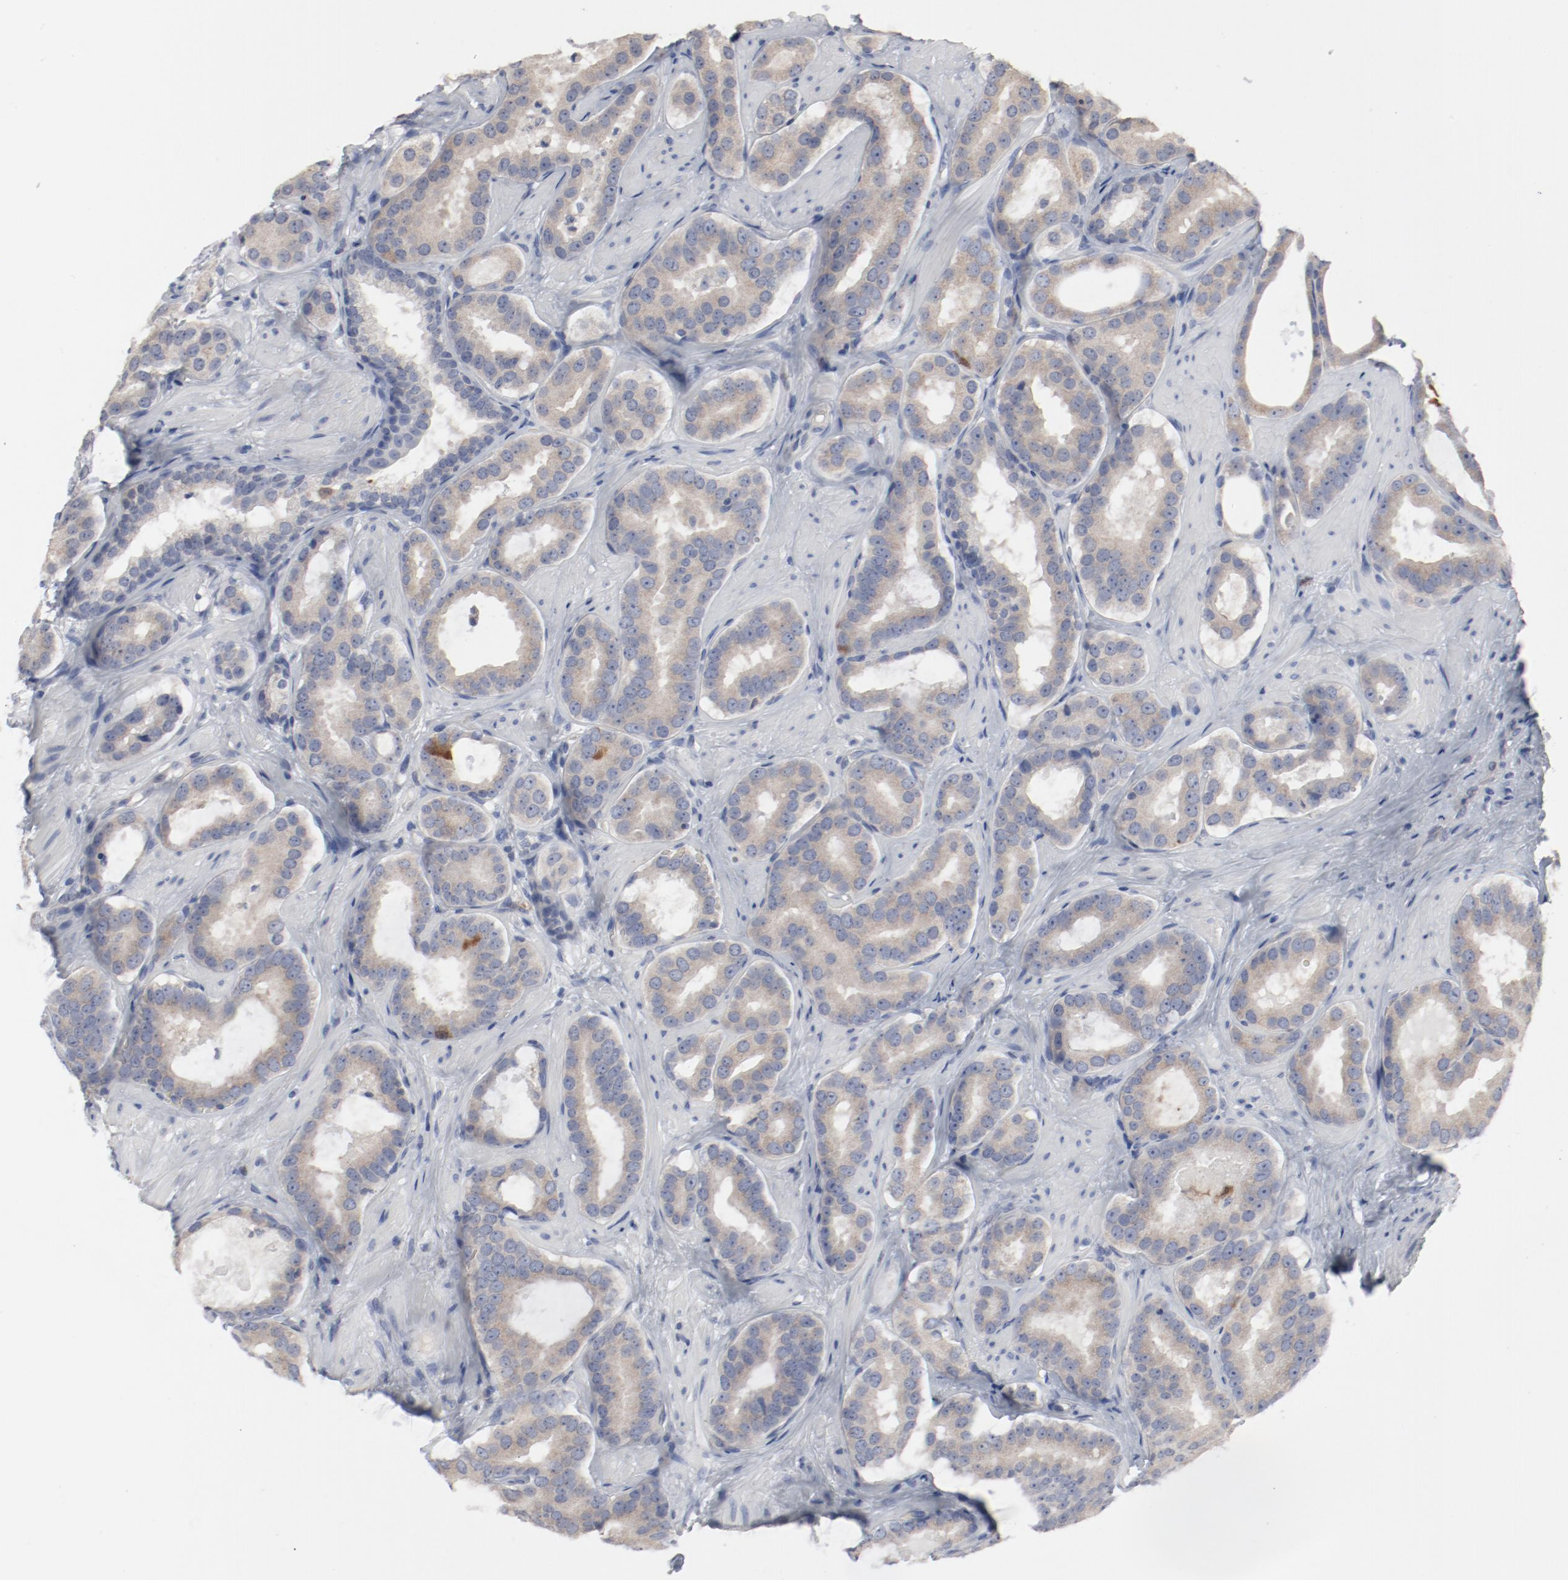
{"staining": {"intensity": "moderate", "quantity": ">75%", "location": "cytoplasmic/membranous"}, "tissue": "prostate cancer", "cell_type": "Tumor cells", "image_type": "cancer", "snomed": [{"axis": "morphology", "description": "Adenocarcinoma, Low grade"}, {"axis": "topography", "description": "Prostate"}], "caption": "Immunohistochemical staining of prostate adenocarcinoma (low-grade) reveals medium levels of moderate cytoplasmic/membranous staining in approximately >75% of tumor cells.", "gene": "CDK1", "patient": {"sex": "male", "age": 59}}